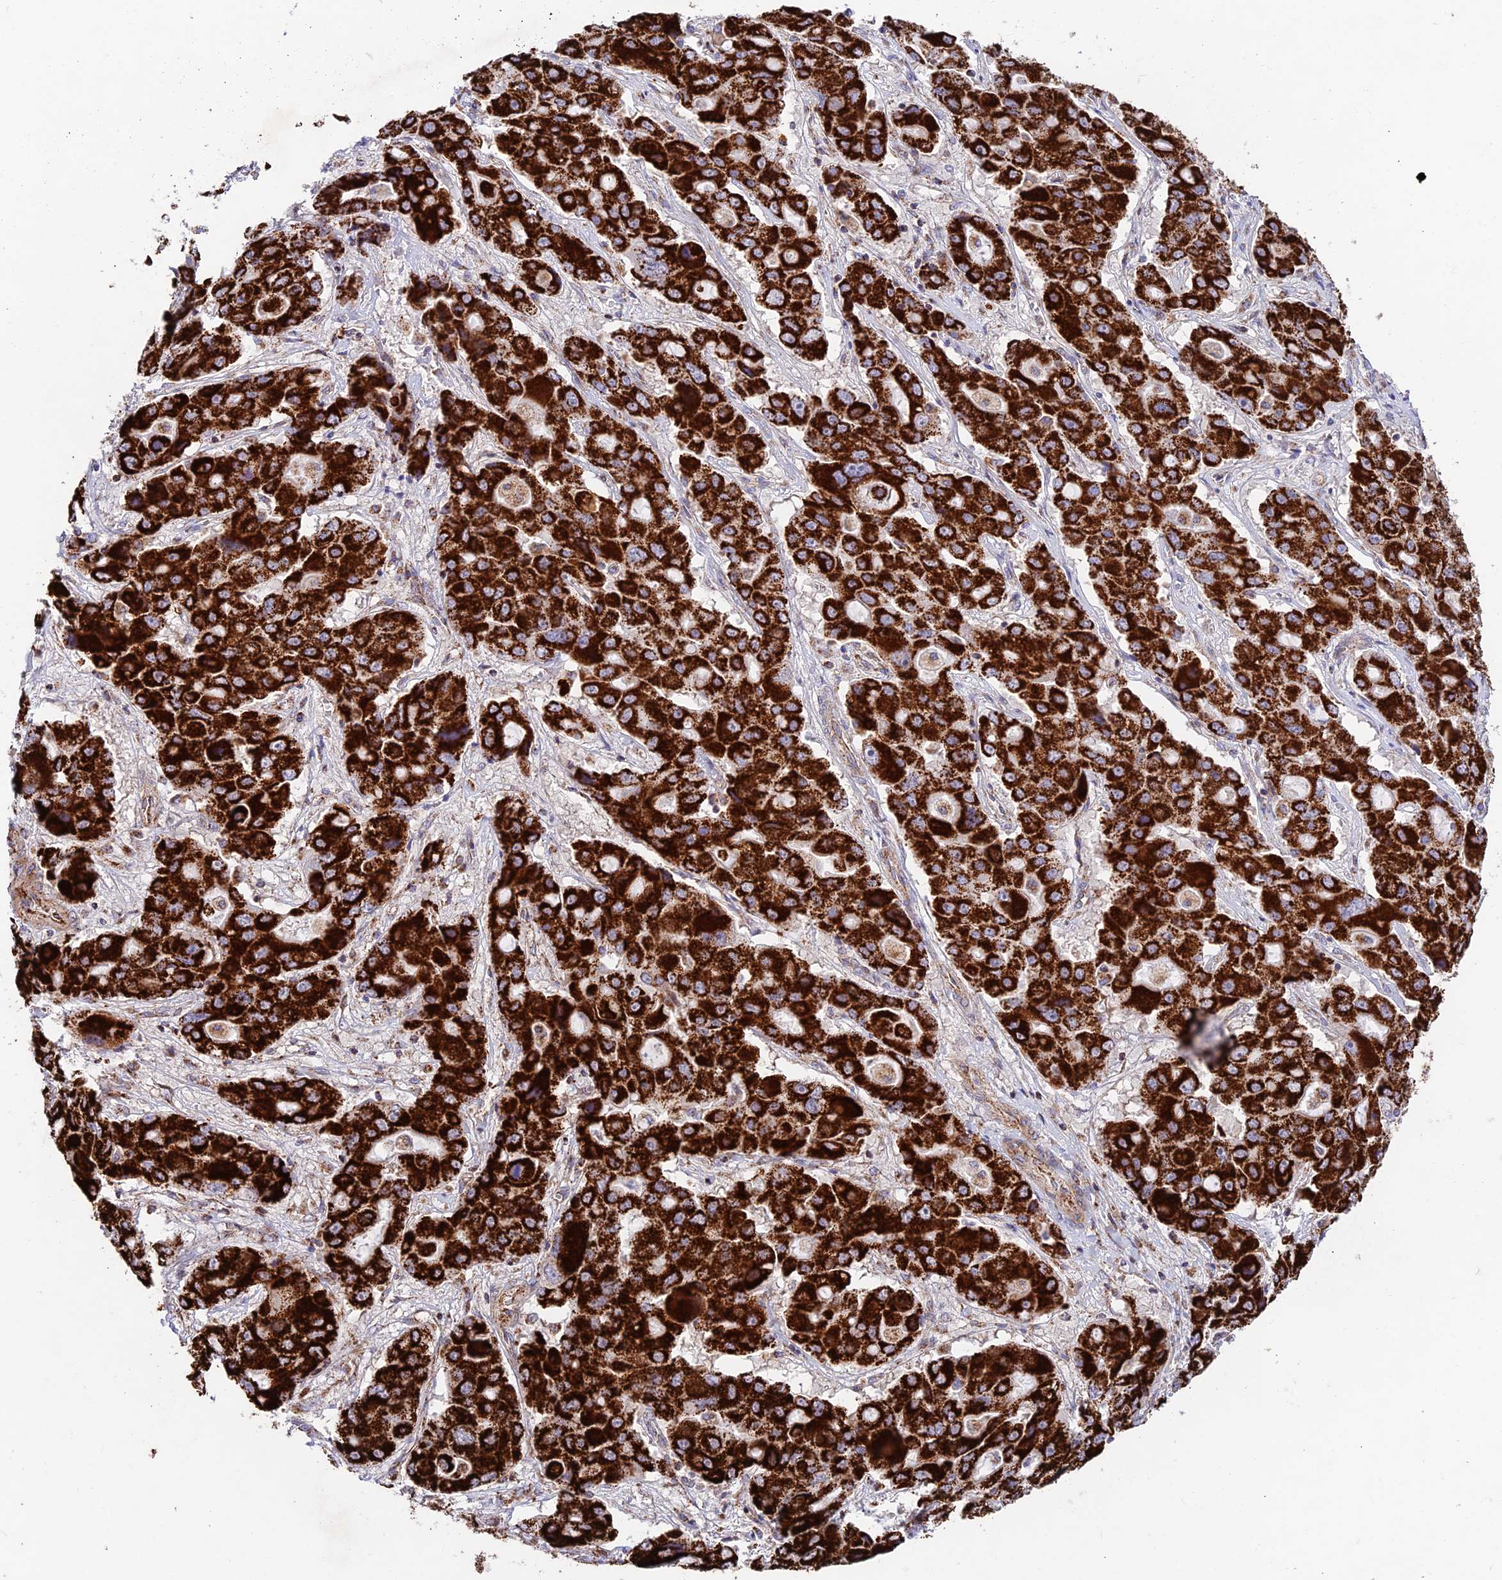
{"staining": {"intensity": "strong", "quantity": ">75%", "location": "cytoplasmic/membranous"}, "tissue": "liver cancer", "cell_type": "Tumor cells", "image_type": "cancer", "snomed": [{"axis": "morphology", "description": "Cholangiocarcinoma"}, {"axis": "topography", "description": "Liver"}], "caption": "An IHC image of neoplastic tissue is shown. Protein staining in brown shows strong cytoplasmic/membranous positivity in liver cancer within tumor cells. (DAB (3,3'-diaminobenzidine) IHC, brown staining for protein, blue staining for nuclei).", "gene": "KHDC3L", "patient": {"sex": "male", "age": 67}}